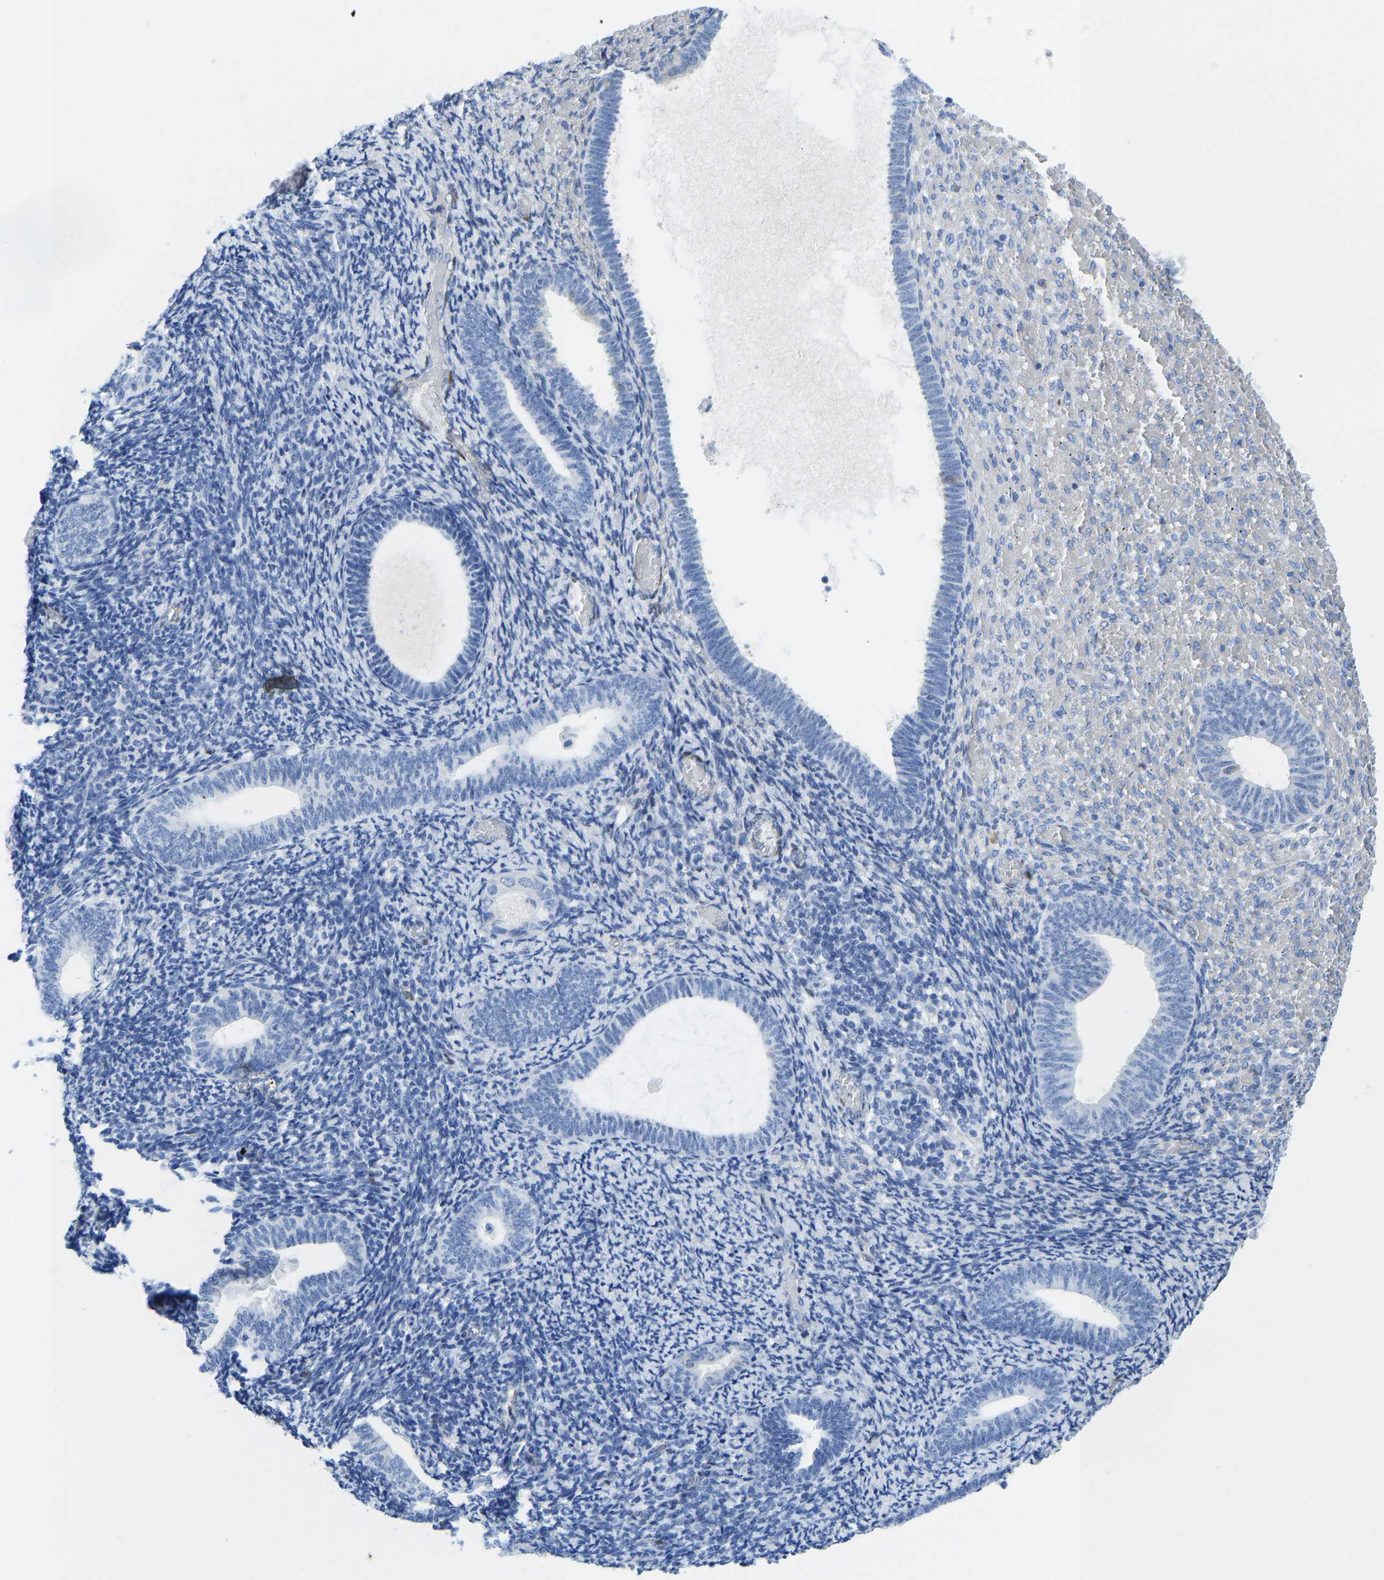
{"staining": {"intensity": "negative", "quantity": "none", "location": "none"}, "tissue": "endometrium", "cell_type": "Cells in endometrial stroma", "image_type": "normal", "snomed": [{"axis": "morphology", "description": "Normal tissue, NOS"}, {"axis": "topography", "description": "Endometrium"}], "caption": "Immunohistochemistry image of unremarkable endometrium: human endometrium stained with DAB (3,3'-diaminobenzidine) exhibits no significant protein expression in cells in endometrial stroma. (DAB immunohistochemistry with hematoxylin counter stain).", "gene": "NKAIN3", "patient": {"sex": "female", "age": 66}}